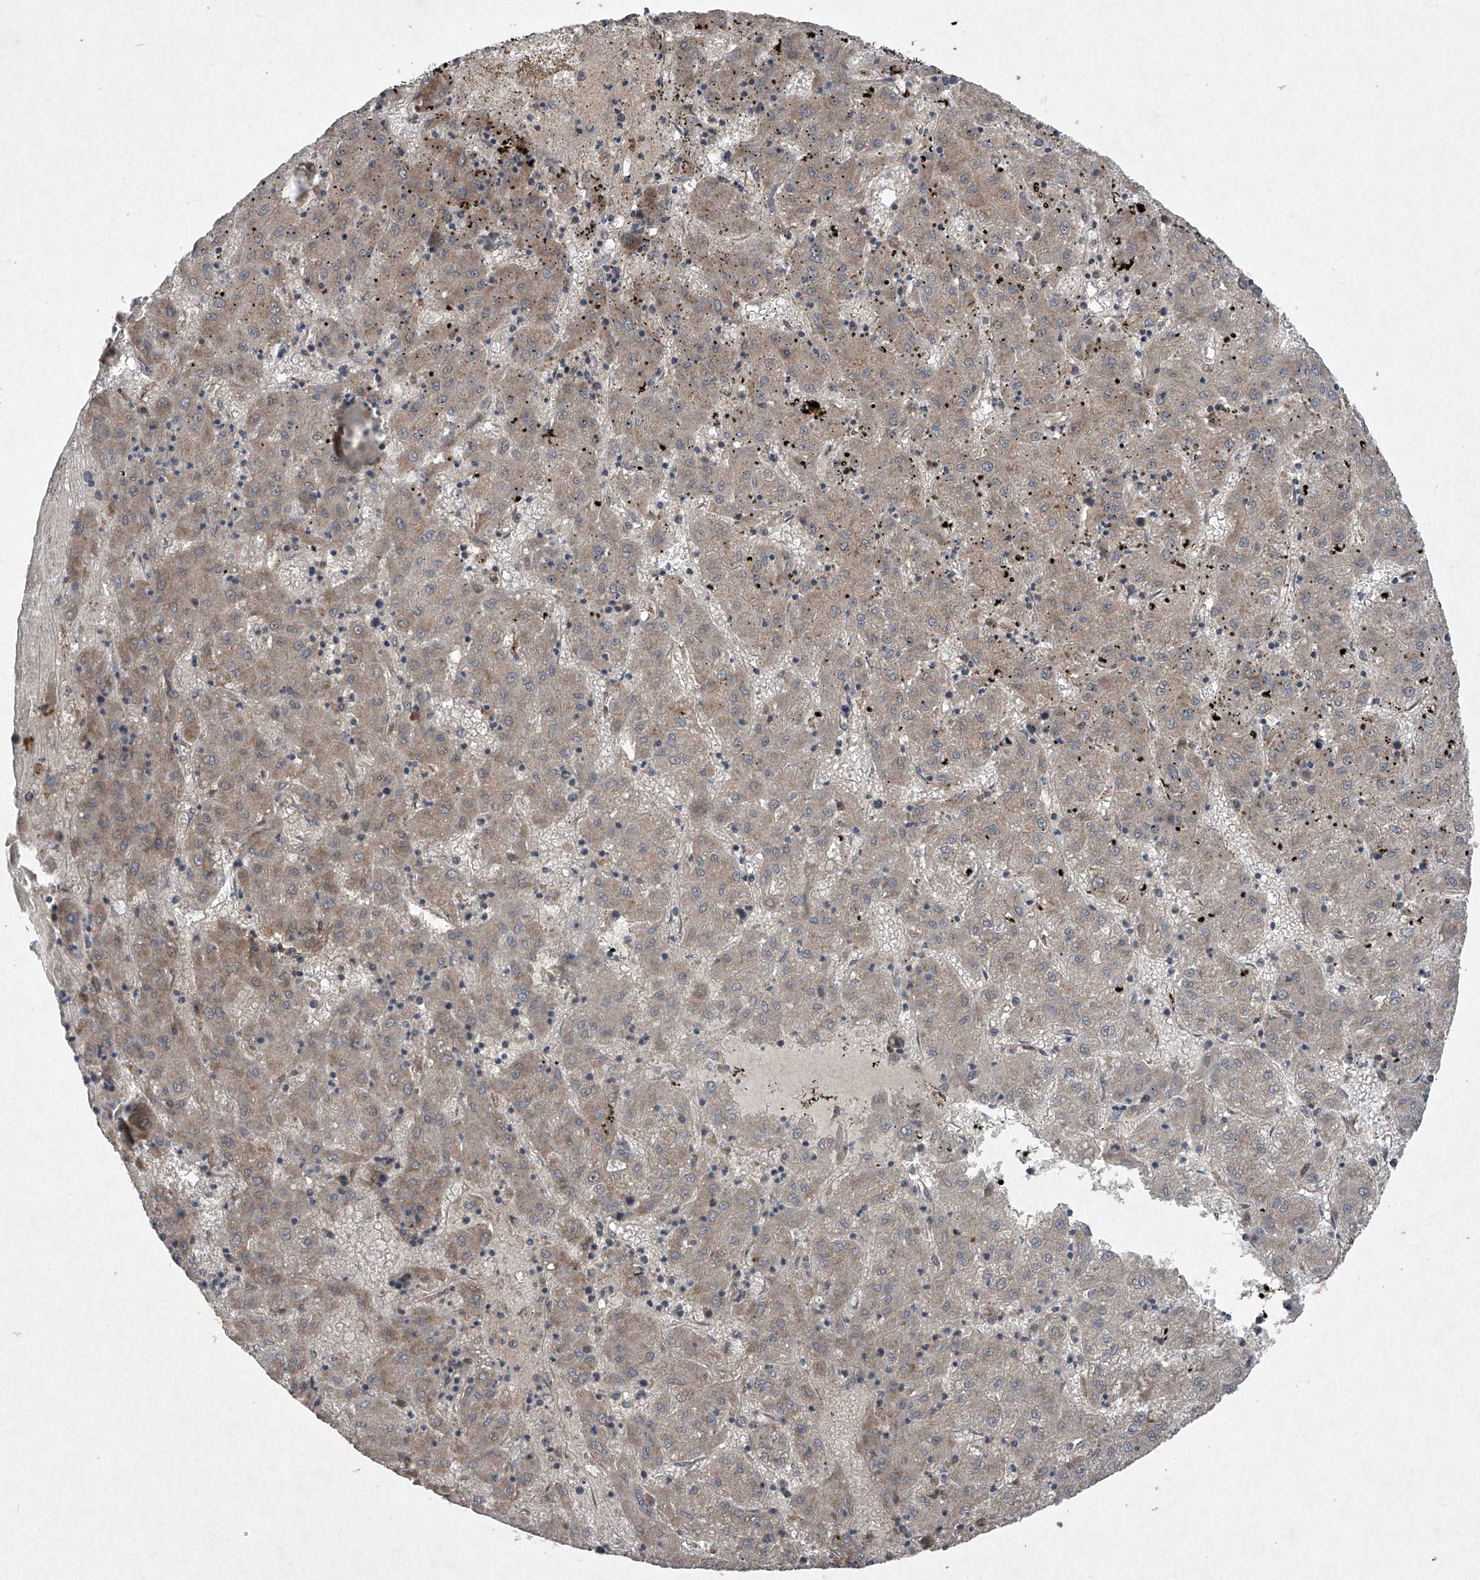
{"staining": {"intensity": "weak", "quantity": "<25%", "location": "cytoplasmic/membranous"}, "tissue": "liver cancer", "cell_type": "Tumor cells", "image_type": "cancer", "snomed": [{"axis": "morphology", "description": "Carcinoma, Hepatocellular, NOS"}, {"axis": "topography", "description": "Liver"}], "caption": "Immunohistochemistry of hepatocellular carcinoma (liver) displays no staining in tumor cells. Nuclei are stained in blue.", "gene": "SUMF2", "patient": {"sex": "male", "age": 72}}